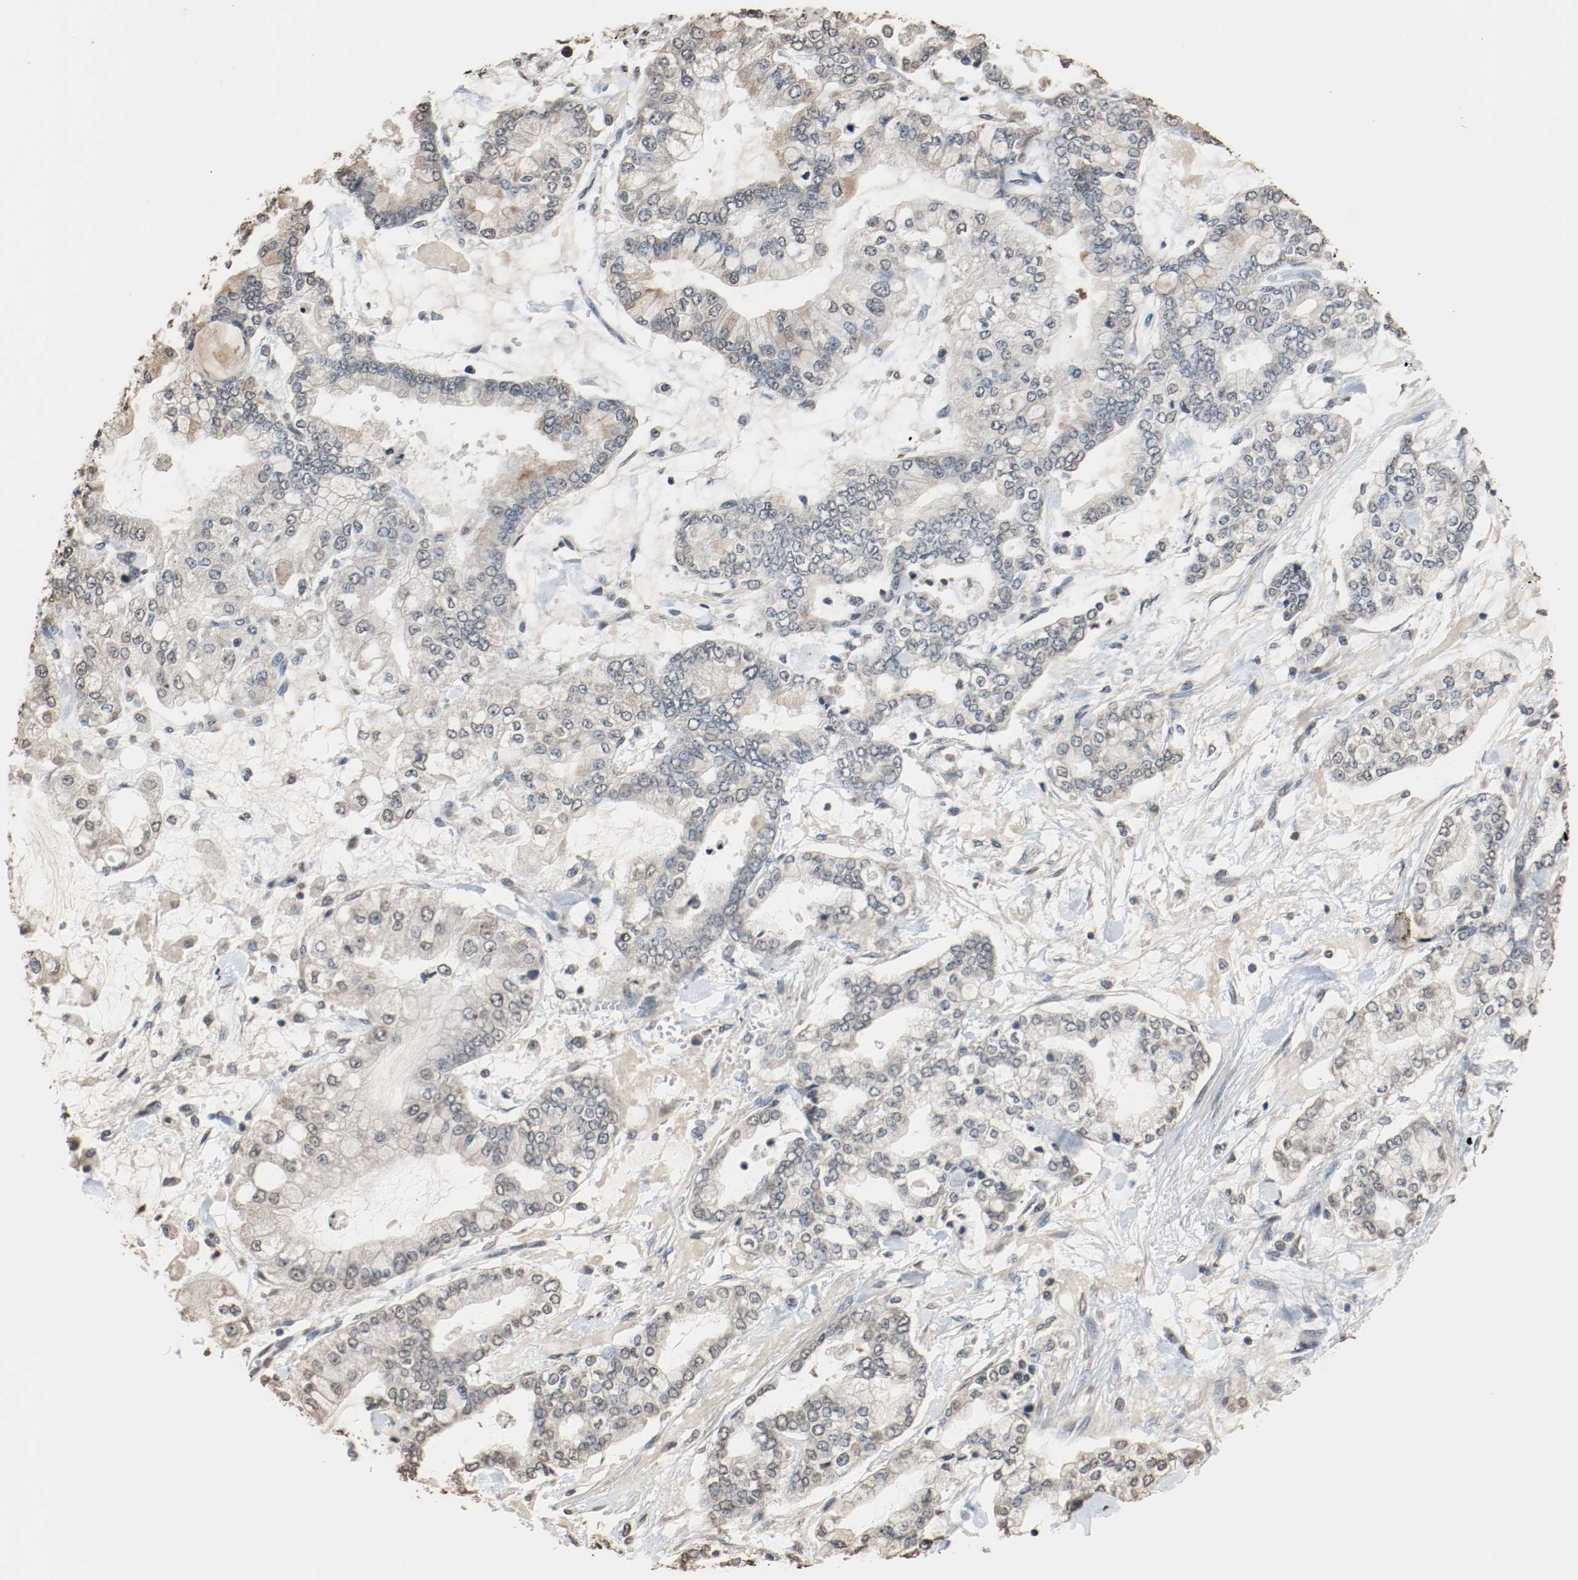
{"staining": {"intensity": "negative", "quantity": "none", "location": "none"}, "tissue": "stomach cancer", "cell_type": "Tumor cells", "image_type": "cancer", "snomed": [{"axis": "morphology", "description": "Normal tissue, NOS"}, {"axis": "morphology", "description": "Adenocarcinoma, NOS"}, {"axis": "topography", "description": "Stomach, upper"}, {"axis": "topography", "description": "Stomach"}], "caption": "Immunohistochemistry (IHC) photomicrograph of stomach cancer stained for a protein (brown), which shows no expression in tumor cells. (DAB (3,3'-diaminobenzidine) immunohistochemistry (IHC) with hematoxylin counter stain).", "gene": "RTN4", "patient": {"sex": "male", "age": 76}}